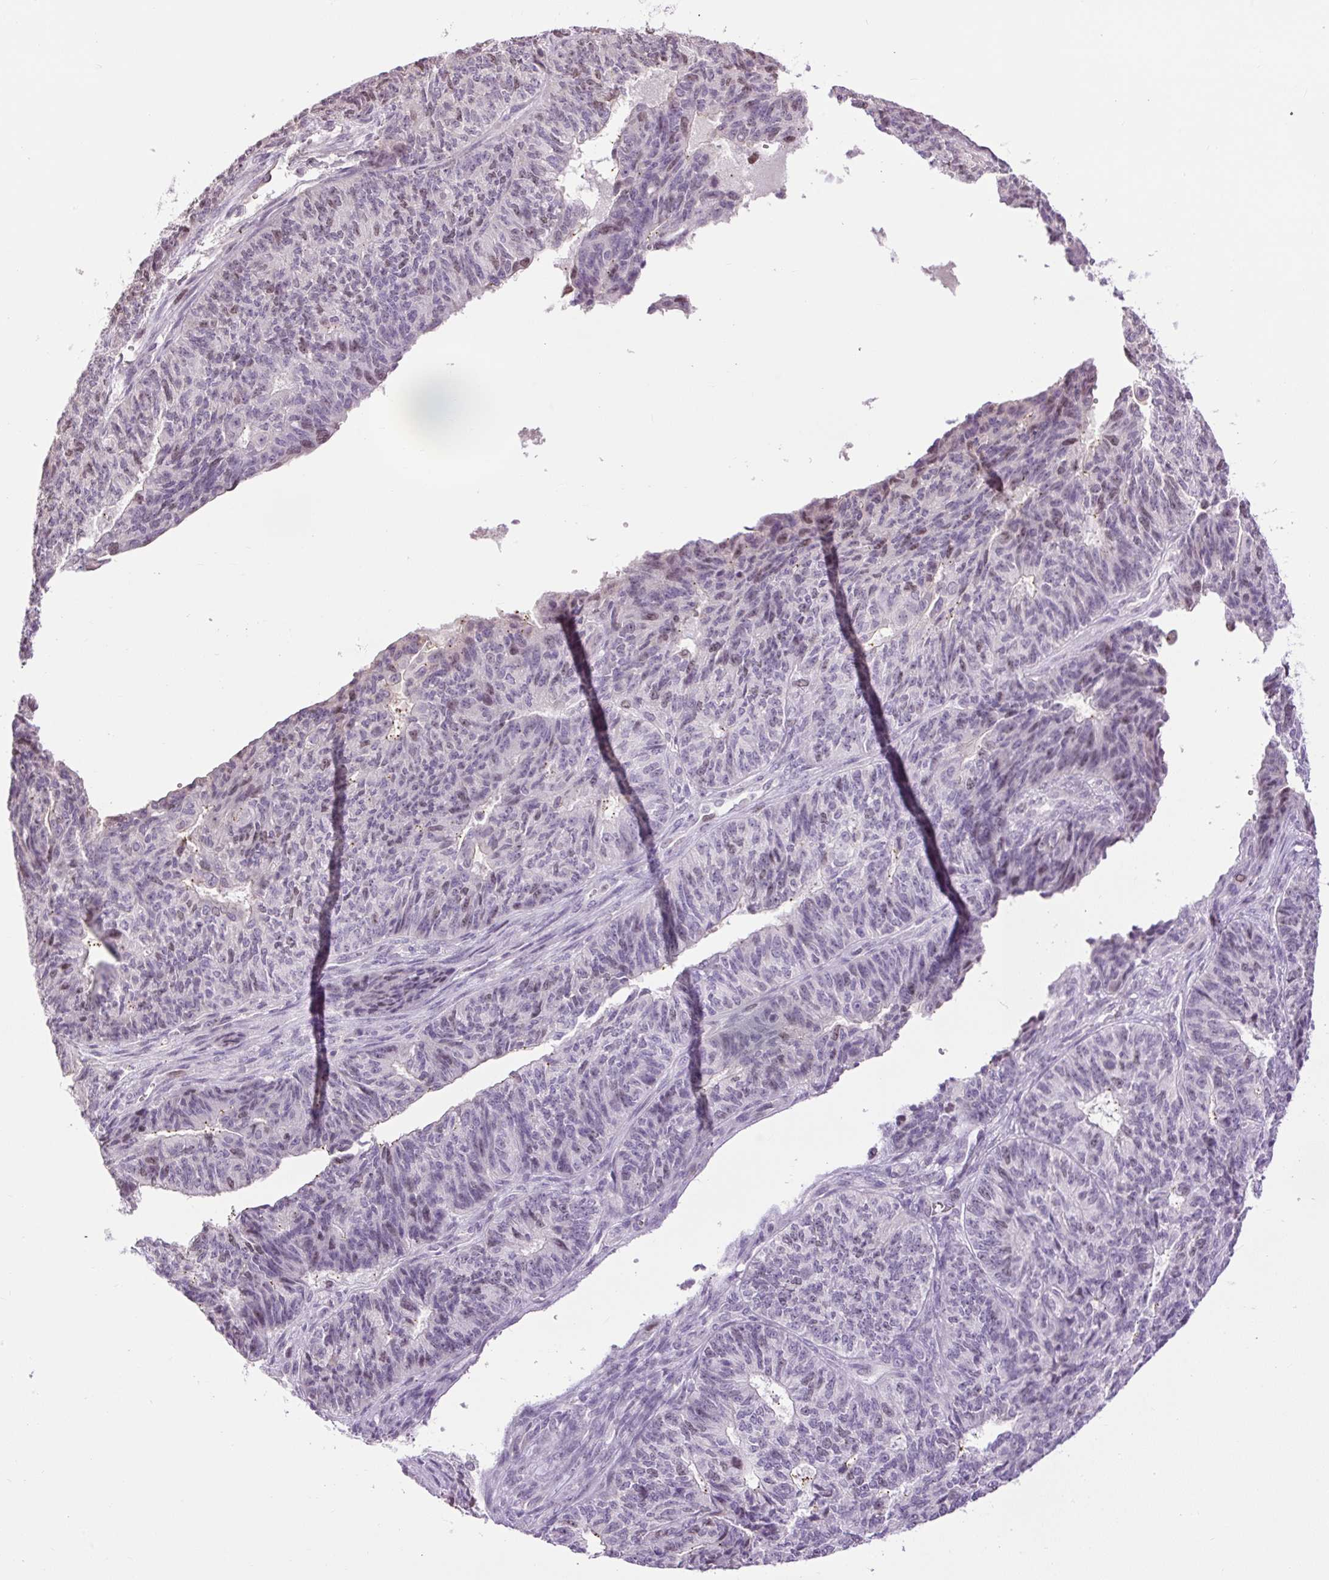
{"staining": {"intensity": "weak", "quantity": "25%-75%", "location": "nuclear"}, "tissue": "endometrial cancer", "cell_type": "Tumor cells", "image_type": "cancer", "snomed": [{"axis": "morphology", "description": "Adenocarcinoma, NOS"}, {"axis": "topography", "description": "Endometrium"}], "caption": "Protein staining displays weak nuclear staining in approximately 25%-75% of tumor cells in endometrial adenocarcinoma.", "gene": "RACGAP1", "patient": {"sex": "female", "age": 32}}